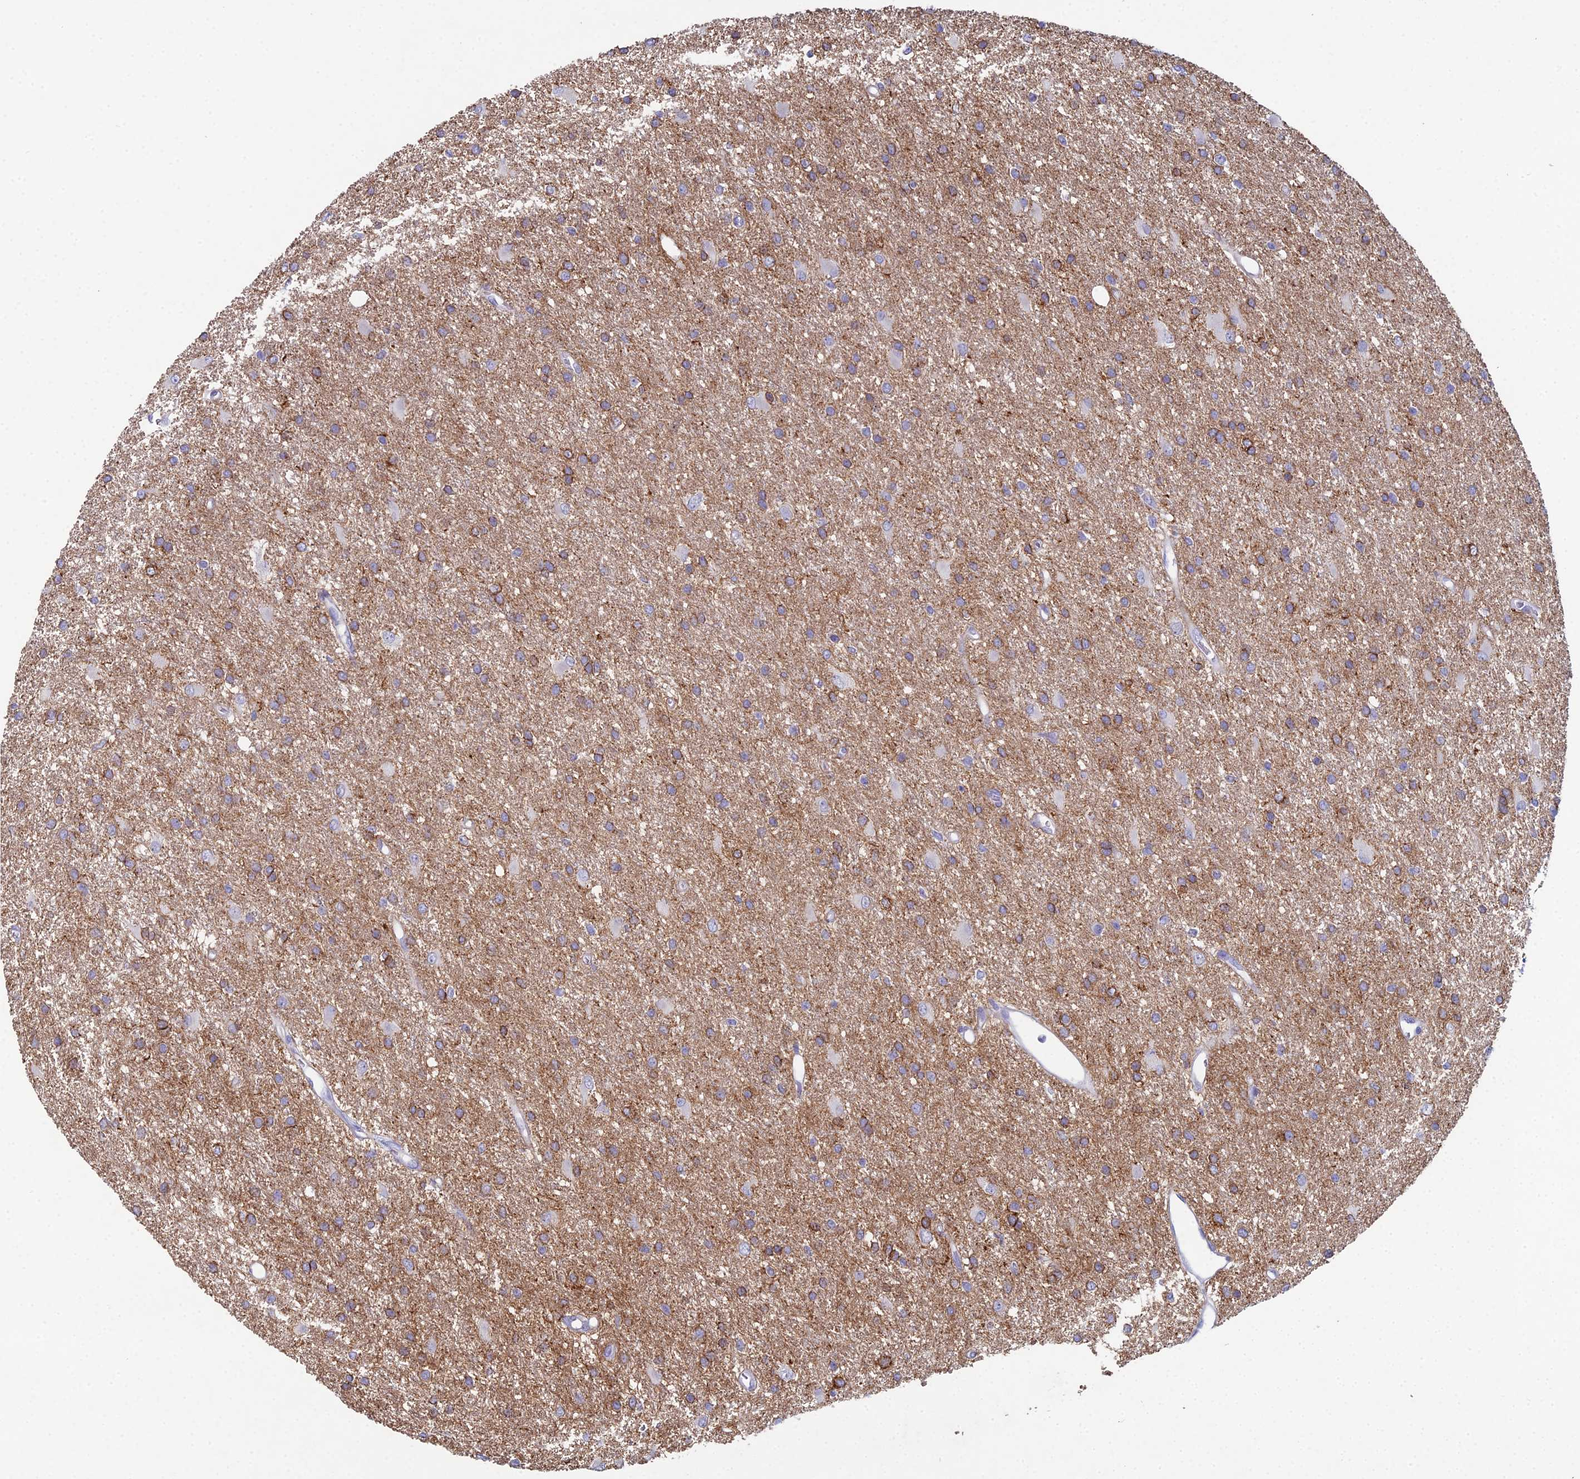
{"staining": {"intensity": "moderate", "quantity": "25%-75%", "location": "cytoplasmic/membranous"}, "tissue": "glioma", "cell_type": "Tumor cells", "image_type": "cancer", "snomed": [{"axis": "morphology", "description": "Glioma, malignant, High grade"}, {"axis": "topography", "description": "Brain"}], "caption": "Moderate cytoplasmic/membranous positivity is appreciated in about 25%-75% of tumor cells in malignant high-grade glioma. (Stains: DAB in brown, nuclei in blue, Microscopy: brightfield microscopy at high magnification).", "gene": "NCAM1", "patient": {"sex": "female", "age": 50}}